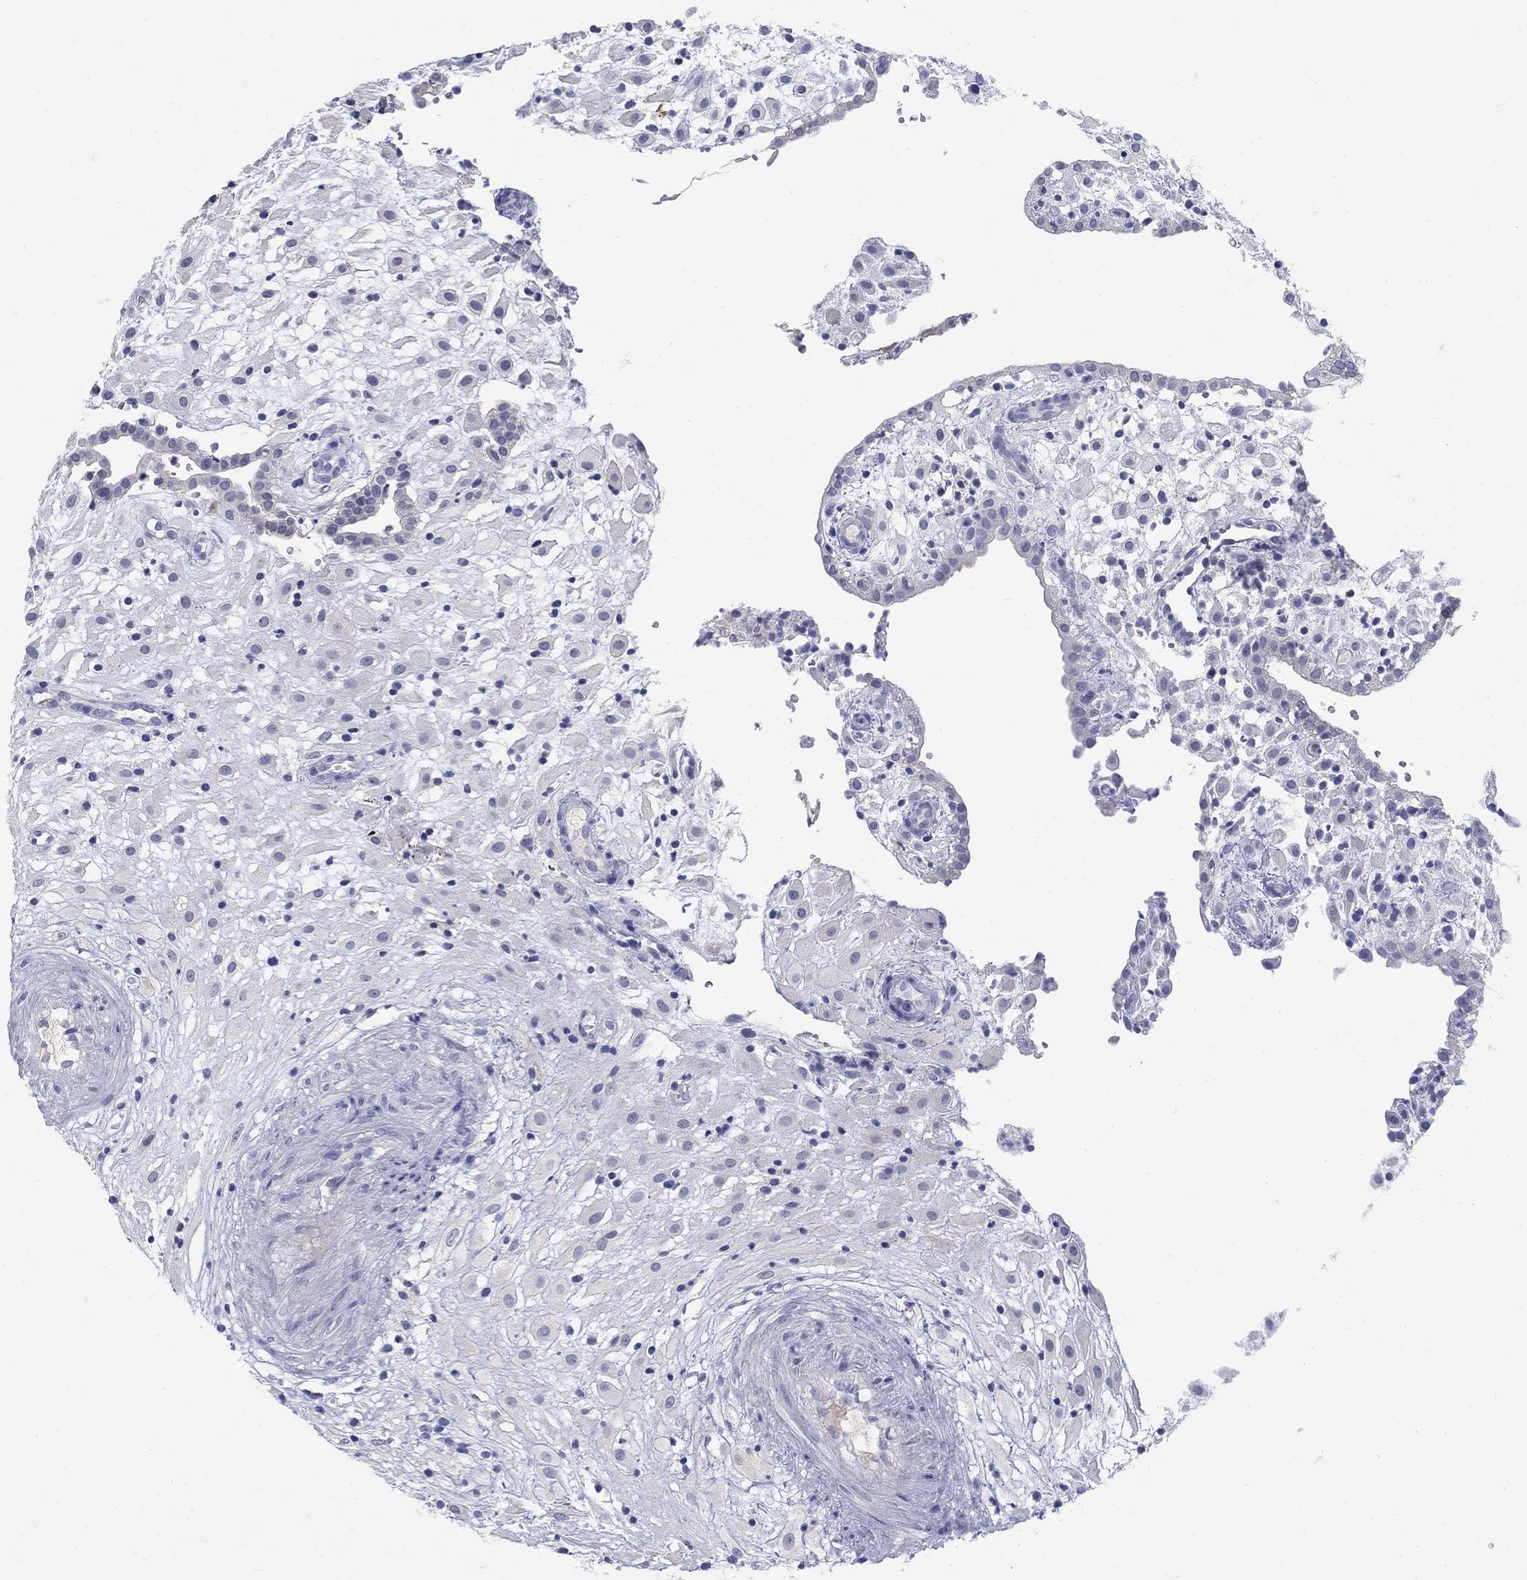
{"staining": {"intensity": "negative", "quantity": "none", "location": "none"}, "tissue": "placenta", "cell_type": "Decidual cells", "image_type": "normal", "snomed": [{"axis": "morphology", "description": "Normal tissue, NOS"}, {"axis": "topography", "description": "Placenta"}], "caption": "IHC of unremarkable human placenta shows no expression in decidual cells.", "gene": "REEP2", "patient": {"sex": "female", "age": 24}}